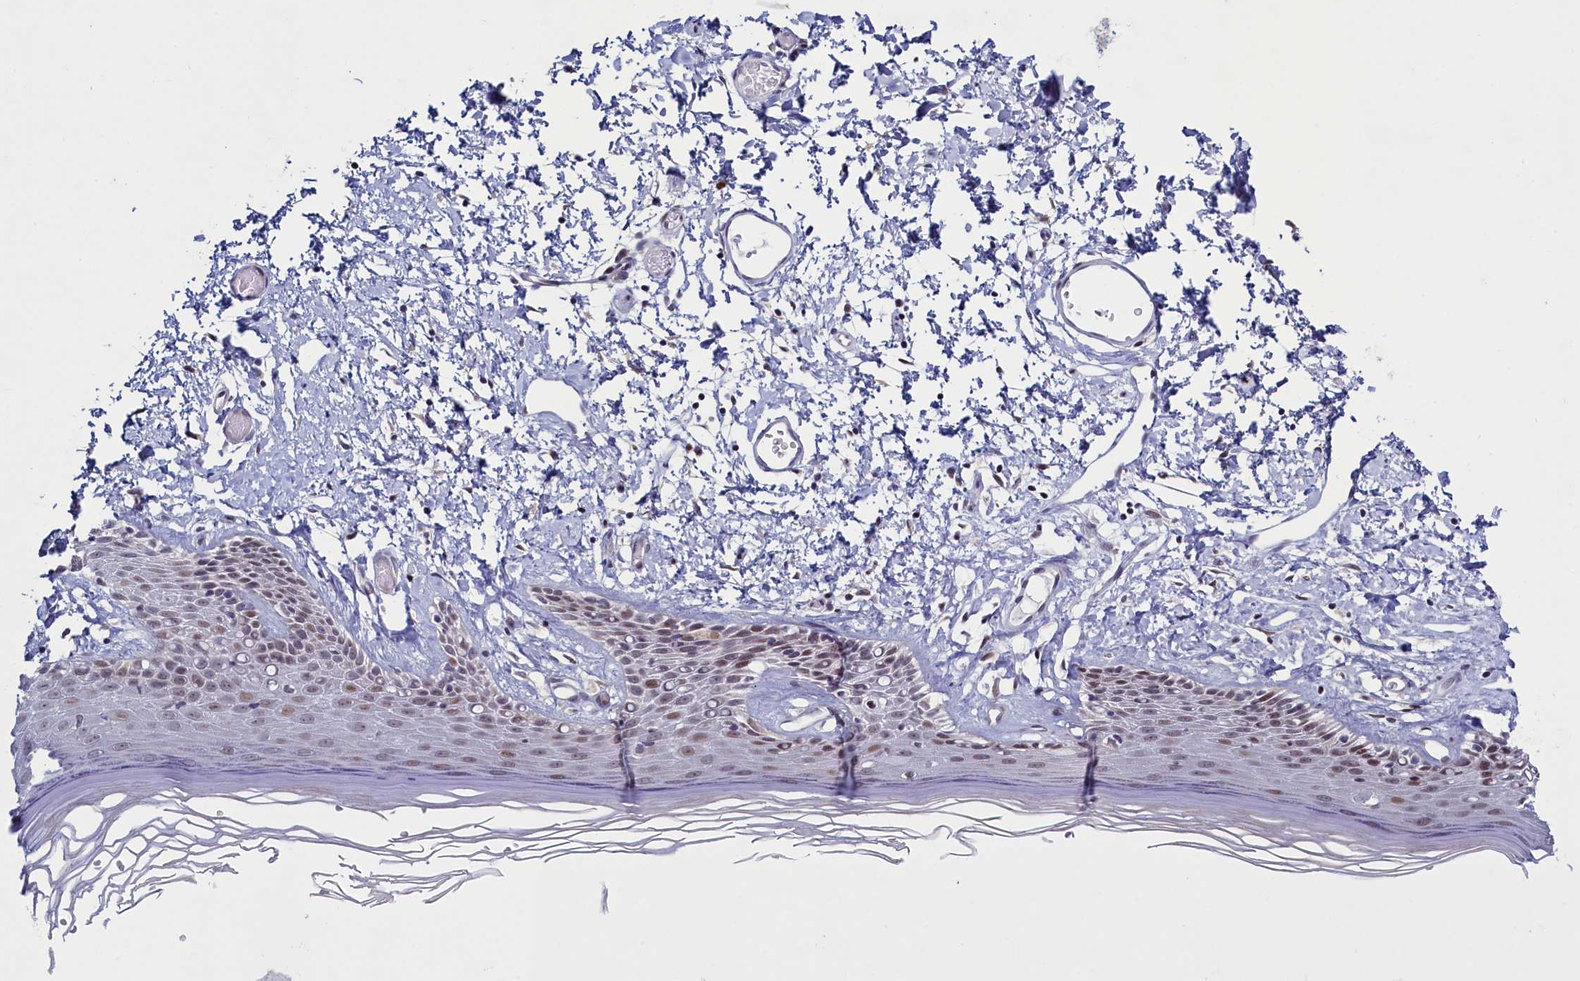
{"staining": {"intensity": "weak", "quantity": "25%-75%", "location": "nuclear"}, "tissue": "skin", "cell_type": "Epidermal cells", "image_type": "normal", "snomed": [{"axis": "morphology", "description": "Normal tissue, NOS"}, {"axis": "topography", "description": "Adipose tissue"}, {"axis": "topography", "description": "Vascular tissue"}, {"axis": "topography", "description": "Vulva"}, {"axis": "topography", "description": "Peripheral nerve tissue"}], "caption": "Immunohistochemistry (IHC) (DAB (3,3'-diaminobenzidine)) staining of normal skin exhibits weak nuclear protein staining in about 25%-75% of epidermal cells. (DAB IHC, brown staining for protein, blue staining for nuclei).", "gene": "ATF7IP2", "patient": {"sex": "female", "age": 86}}